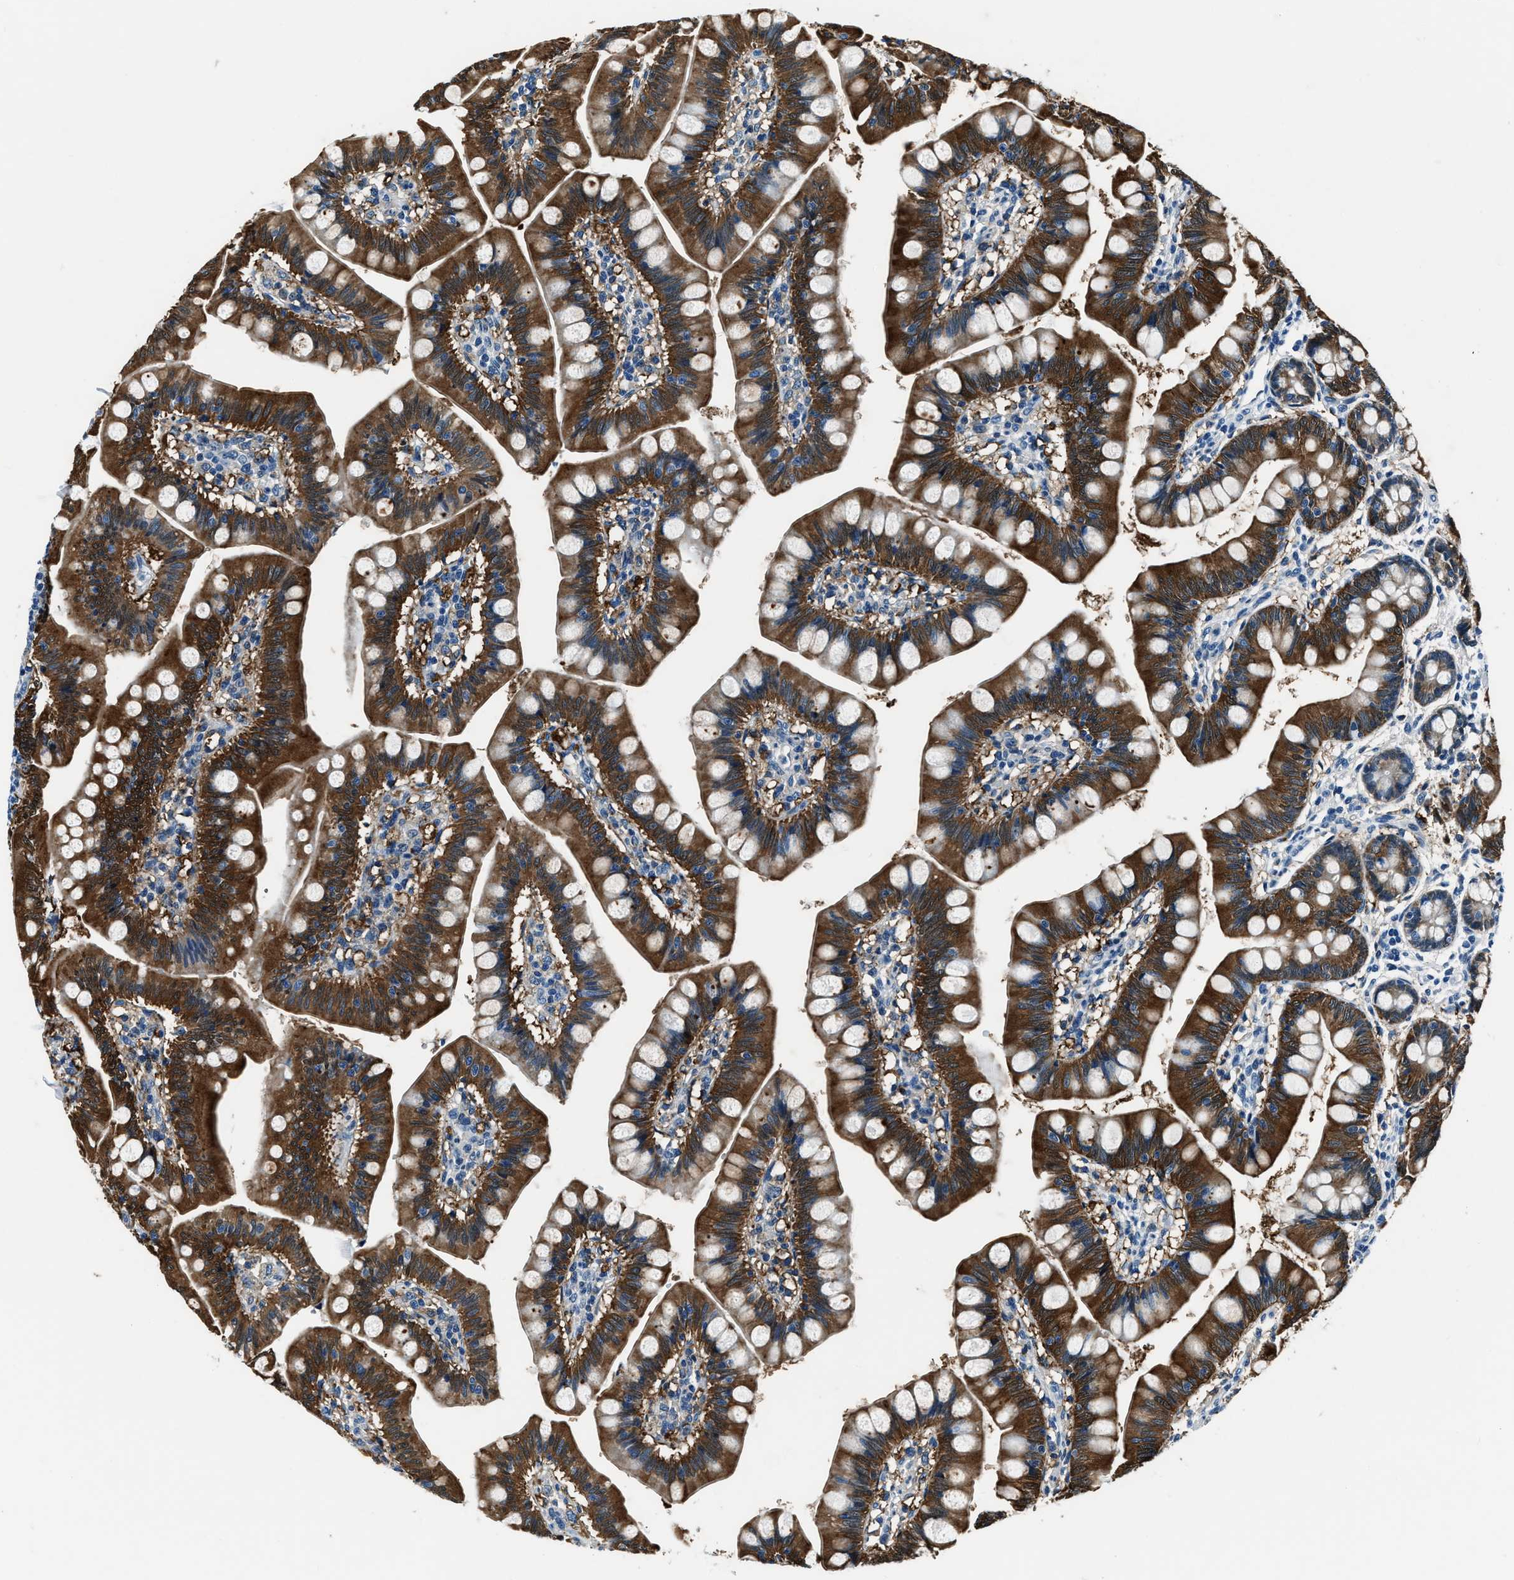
{"staining": {"intensity": "strong", "quantity": ">75%", "location": "cytoplasmic/membranous"}, "tissue": "small intestine", "cell_type": "Glandular cells", "image_type": "normal", "snomed": [{"axis": "morphology", "description": "Normal tissue, NOS"}, {"axis": "topography", "description": "Small intestine"}], "caption": "Immunohistochemical staining of normal human small intestine displays strong cytoplasmic/membranous protein expression in about >75% of glandular cells.", "gene": "PTPDC1", "patient": {"sex": "male", "age": 7}}